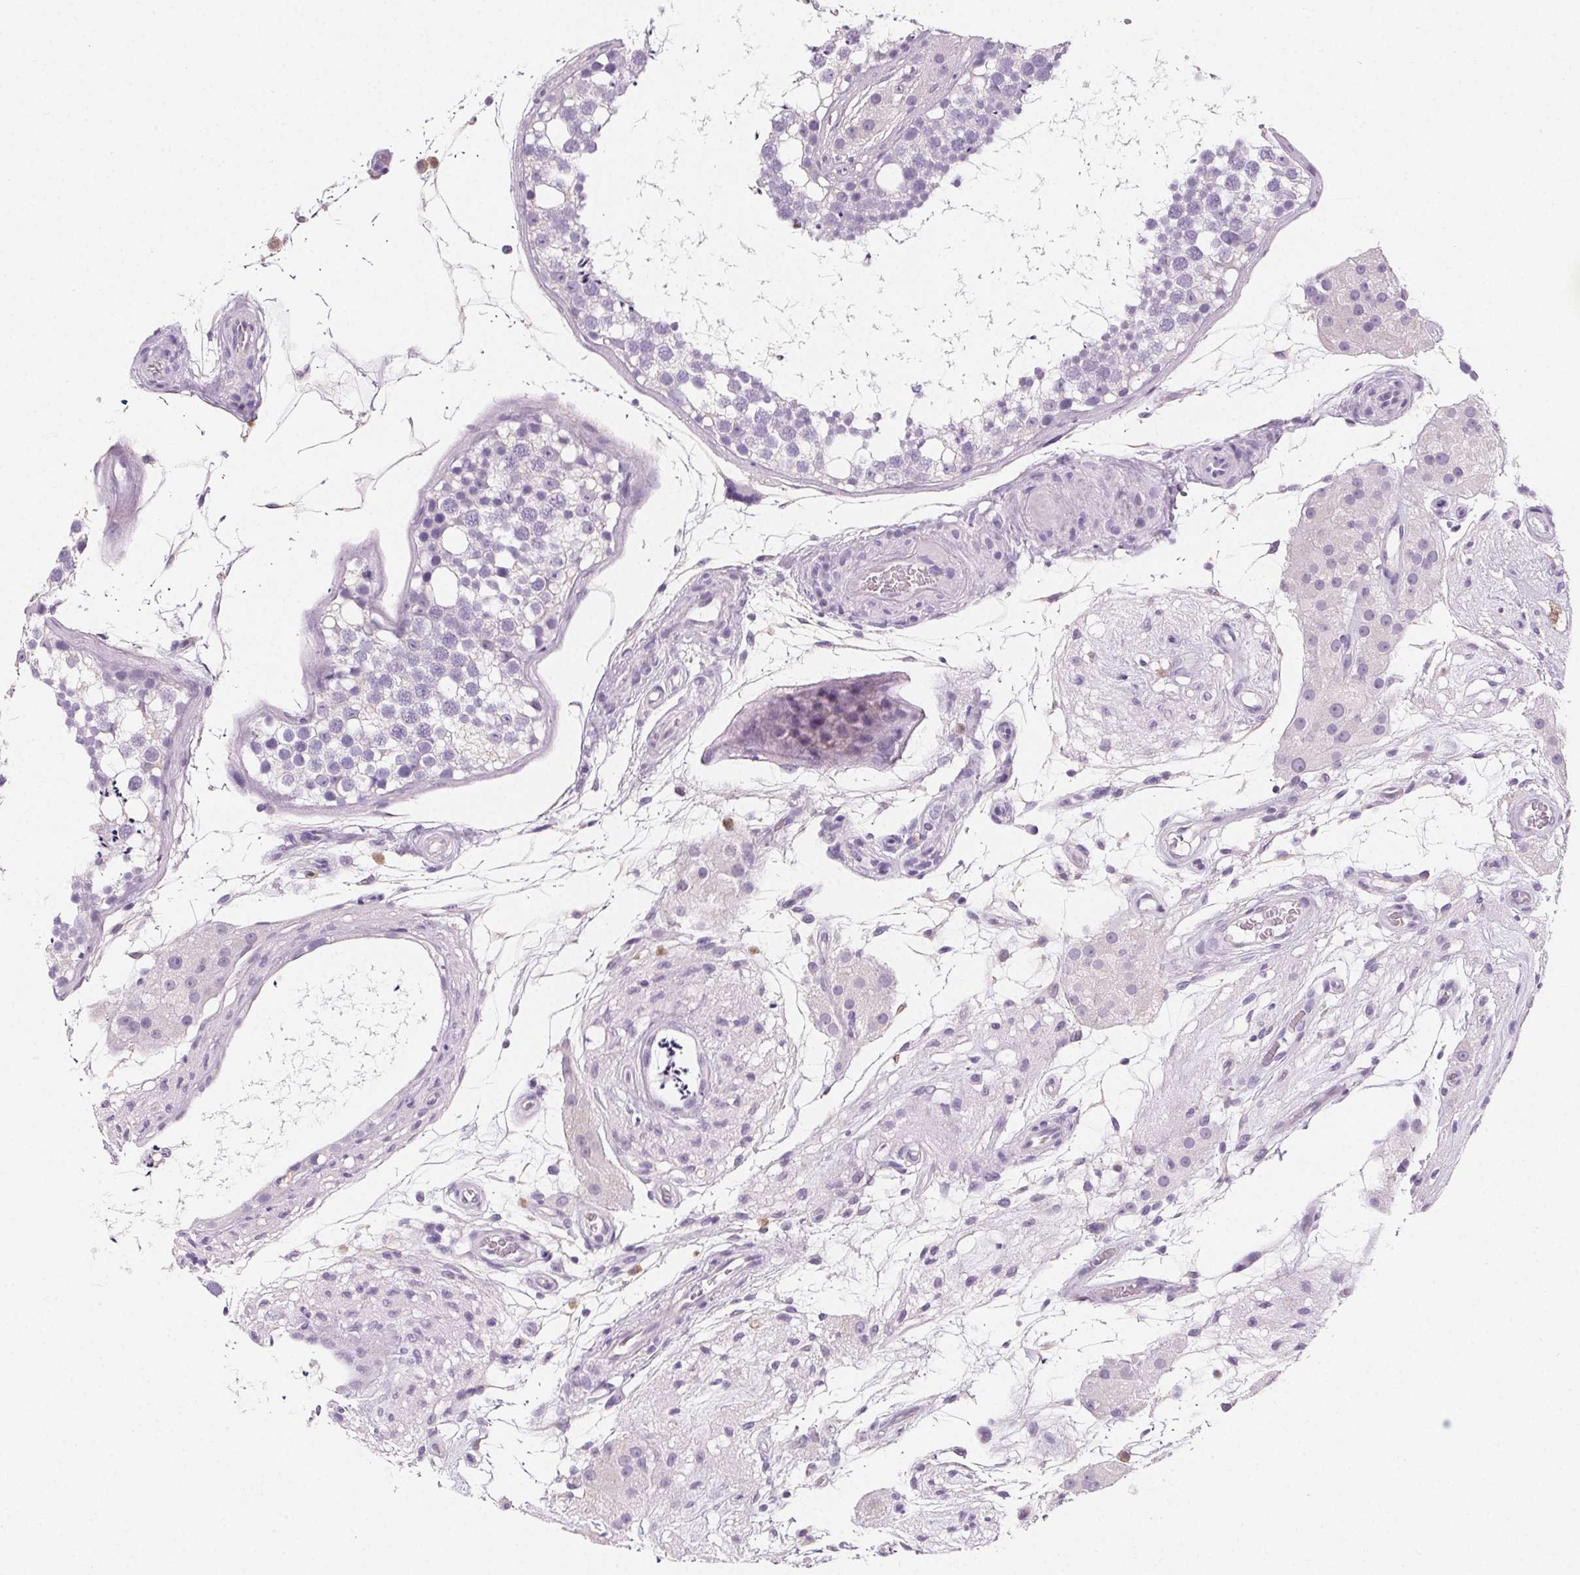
{"staining": {"intensity": "negative", "quantity": "none", "location": "none"}, "tissue": "testis", "cell_type": "Cells in seminiferous ducts", "image_type": "normal", "snomed": [{"axis": "morphology", "description": "Normal tissue, NOS"}, {"axis": "morphology", "description": "Seminoma, NOS"}, {"axis": "topography", "description": "Testis"}], "caption": "Immunohistochemistry of normal testis displays no positivity in cells in seminiferous ducts. The staining was performed using DAB (3,3'-diaminobenzidine) to visualize the protein expression in brown, while the nuclei were stained in blue with hematoxylin (Magnification: 20x).", "gene": "PRSS1", "patient": {"sex": "male", "age": 65}}